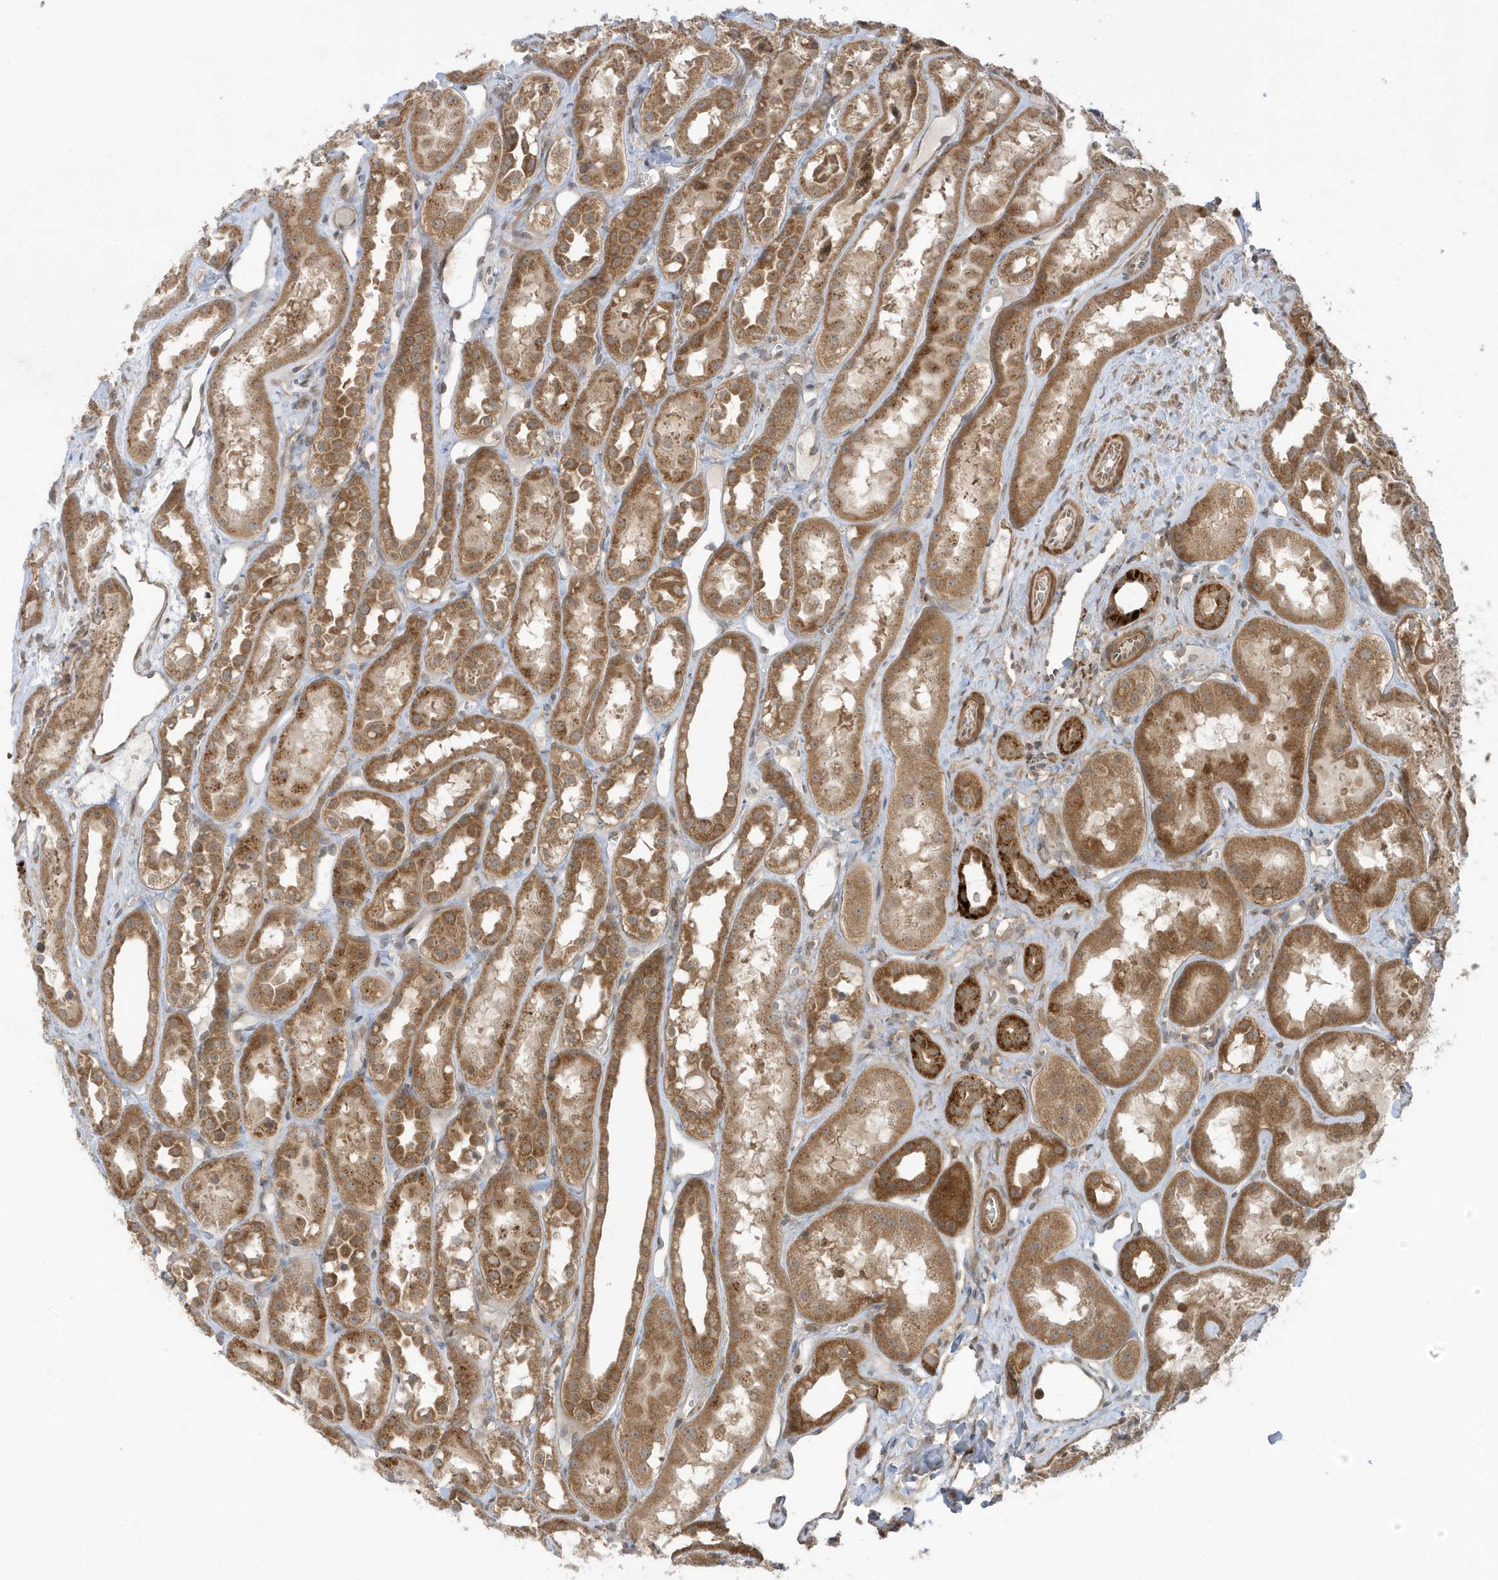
{"staining": {"intensity": "moderate", "quantity": "<25%", "location": "cytoplasmic/membranous"}, "tissue": "kidney", "cell_type": "Cells in glomeruli", "image_type": "normal", "snomed": [{"axis": "morphology", "description": "Normal tissue, NOS"}, {"axis": "topography", "description": "Kidney"}], "caption": "Immunohistochemistry photomicrograph of unremarkable human kidney stained for a protein (brown), which demonstrates low levels of moderate cytoplasmic/membranous staining in approximately <25% of cells in glomeruli.", "gene": "DHX36", "patient": {"sex": "male", "age": 16}}